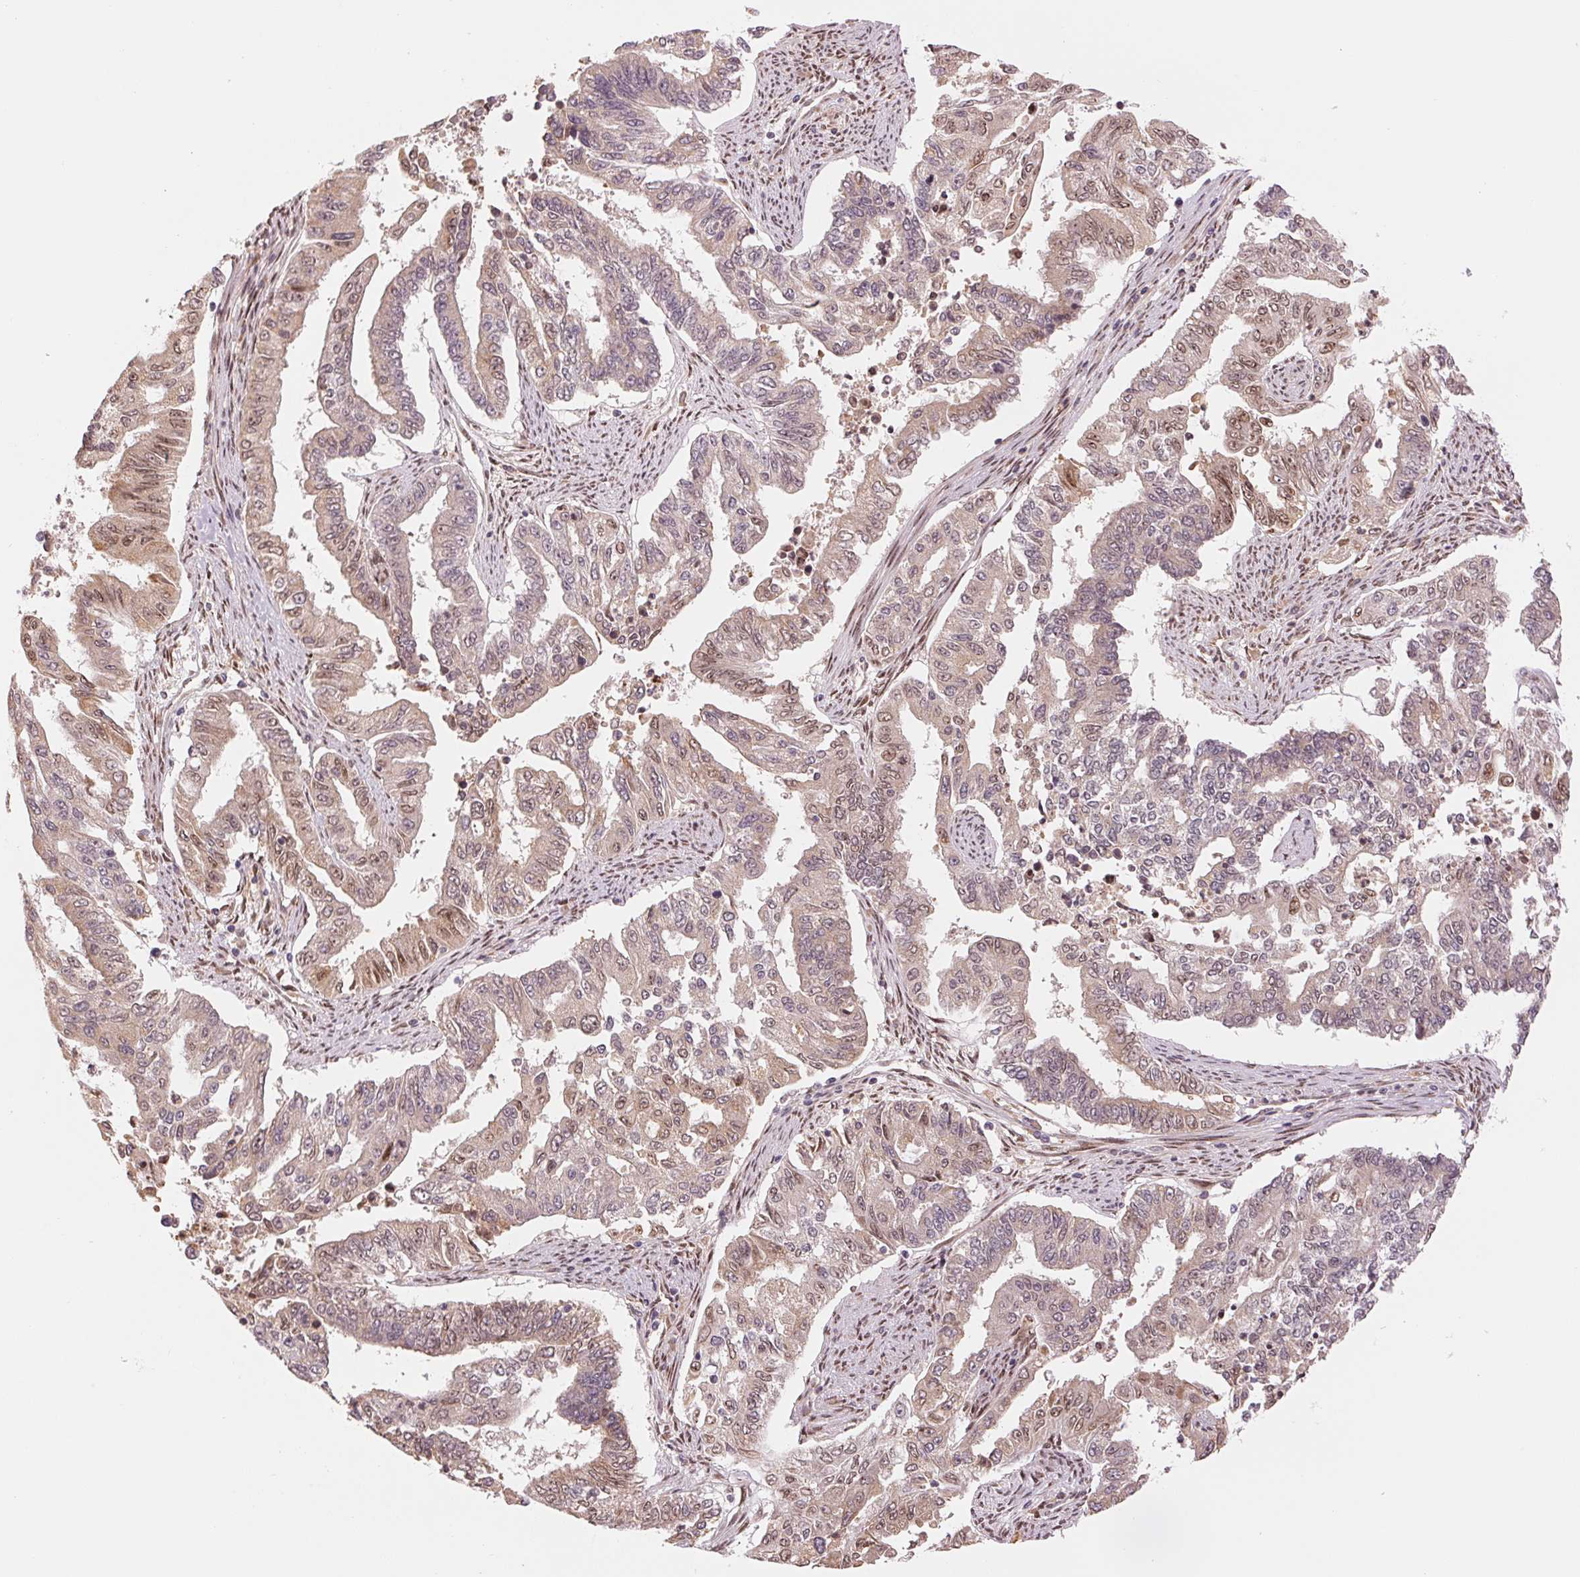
{"staining": {"intensity": "weak", "quantity": "25%-75%", "location": "cytoplasmic/membranous,nuclear"}, "tissue": "endometrial cancer", "cell_type": "Tumor cells", "image_type": "cancer", "snomed": [{"axis": "morphology", "description": "Adenocarcinoma, NOS"}, {"axis": "topography", "description": "Uterus"}], "caption": "Immunohistochemical staining of endometrial adenocarcinoma exhibits low levels of weak cytoplasmic/membranous and nuclear staining in approximately 25%-75% of tumor cells.", "gene": "ERI3", "patient": {"sex": "female", "age": 59}}